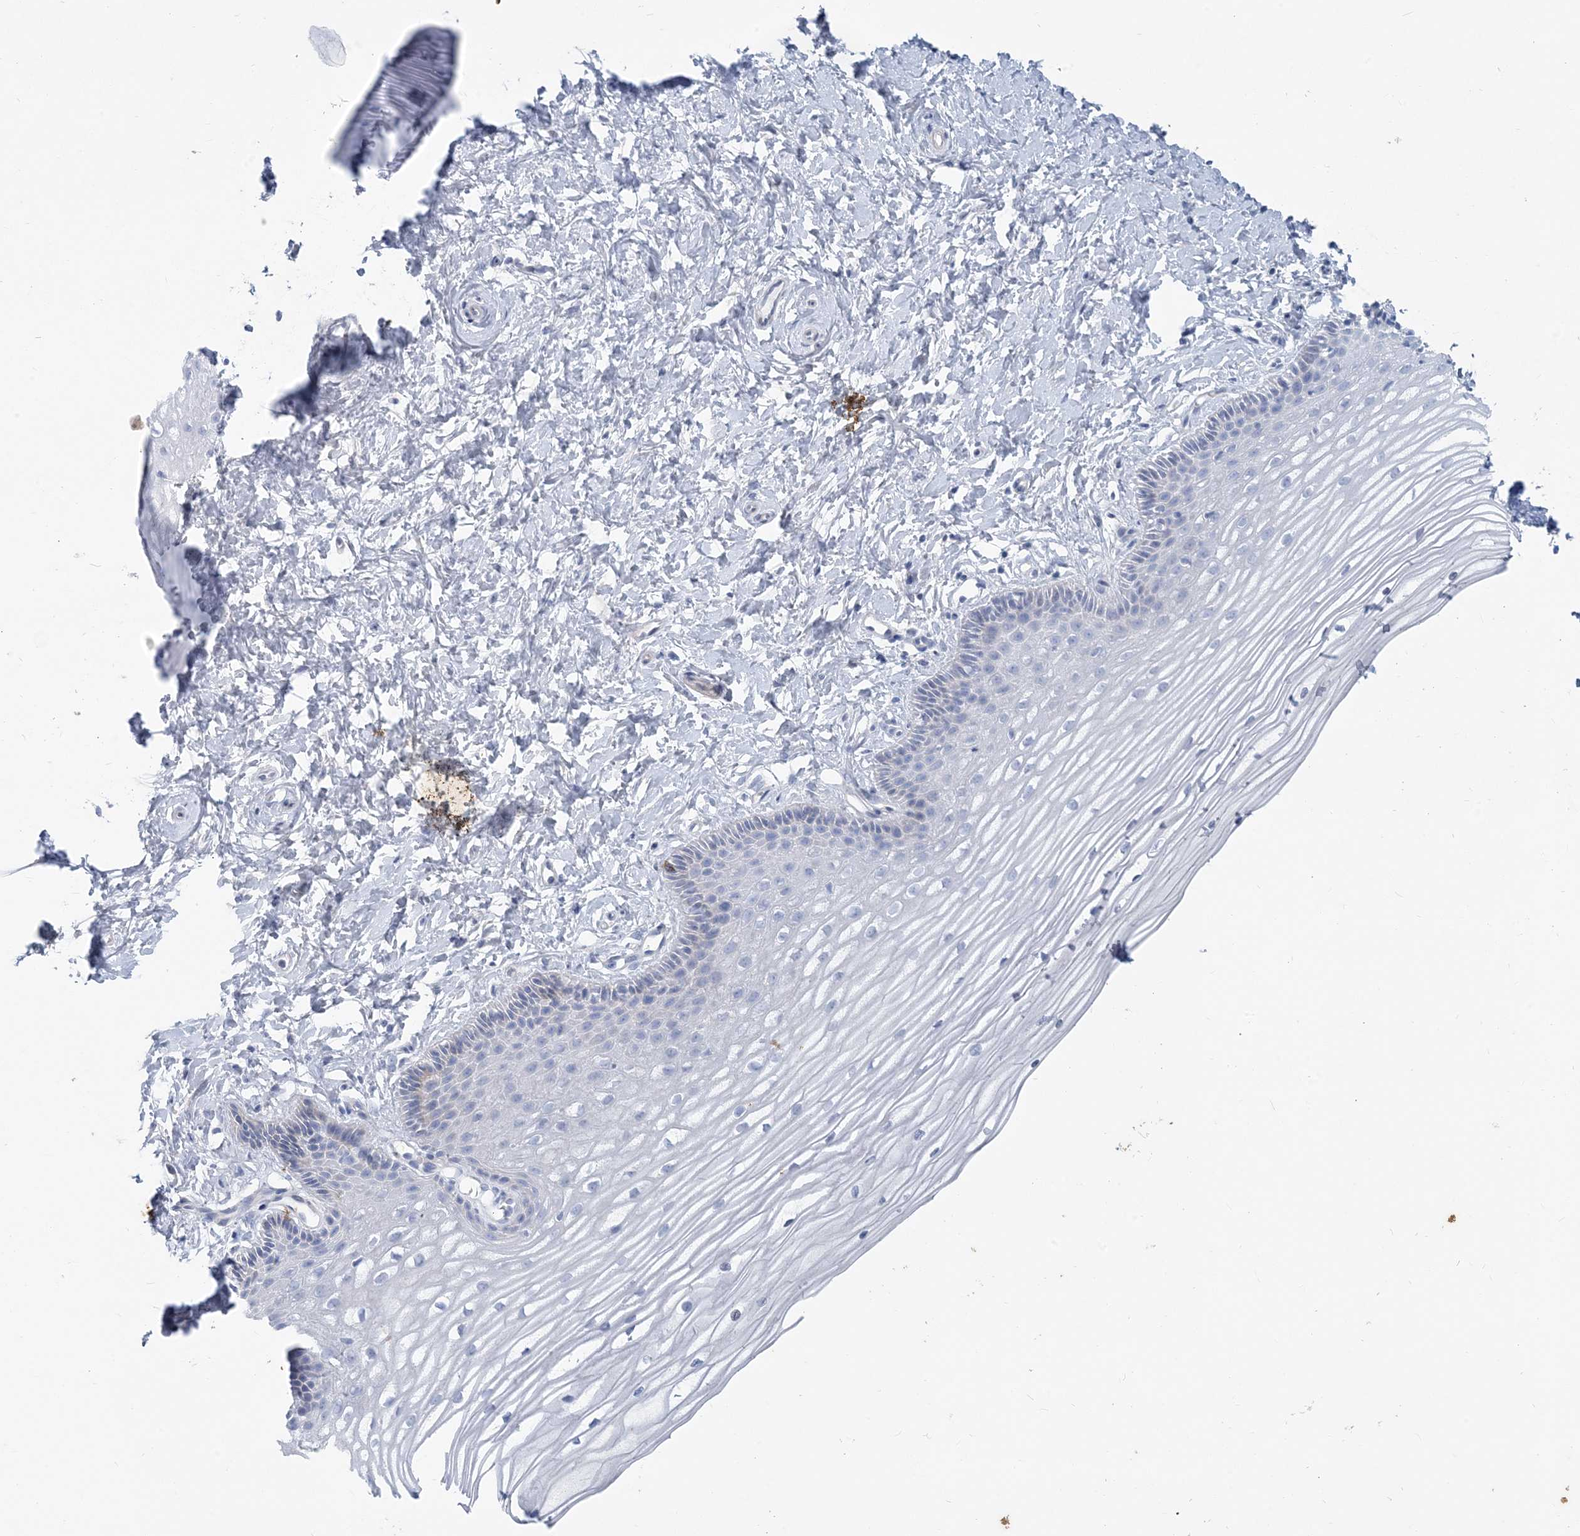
{"staining": {"intensity": "negative", "quantity": "none", "location": "none"}, "tissue": "vagina", "cell_type": "Squamous epithelial cells", "image_type": "normal", "snomed": [{"axis": "morphology", "description": "Normal tissue, NOS"}, {"axis": "topography", "description": "Vagina"}, {"axis": "topography", "description": "Cervix"}], "caption": "Vagina stained for a protein using IHC exhibits no positivity squamous epithelial cells.", "gene": "MOXD1", "patient": {"sex": "female", "age": 40}}